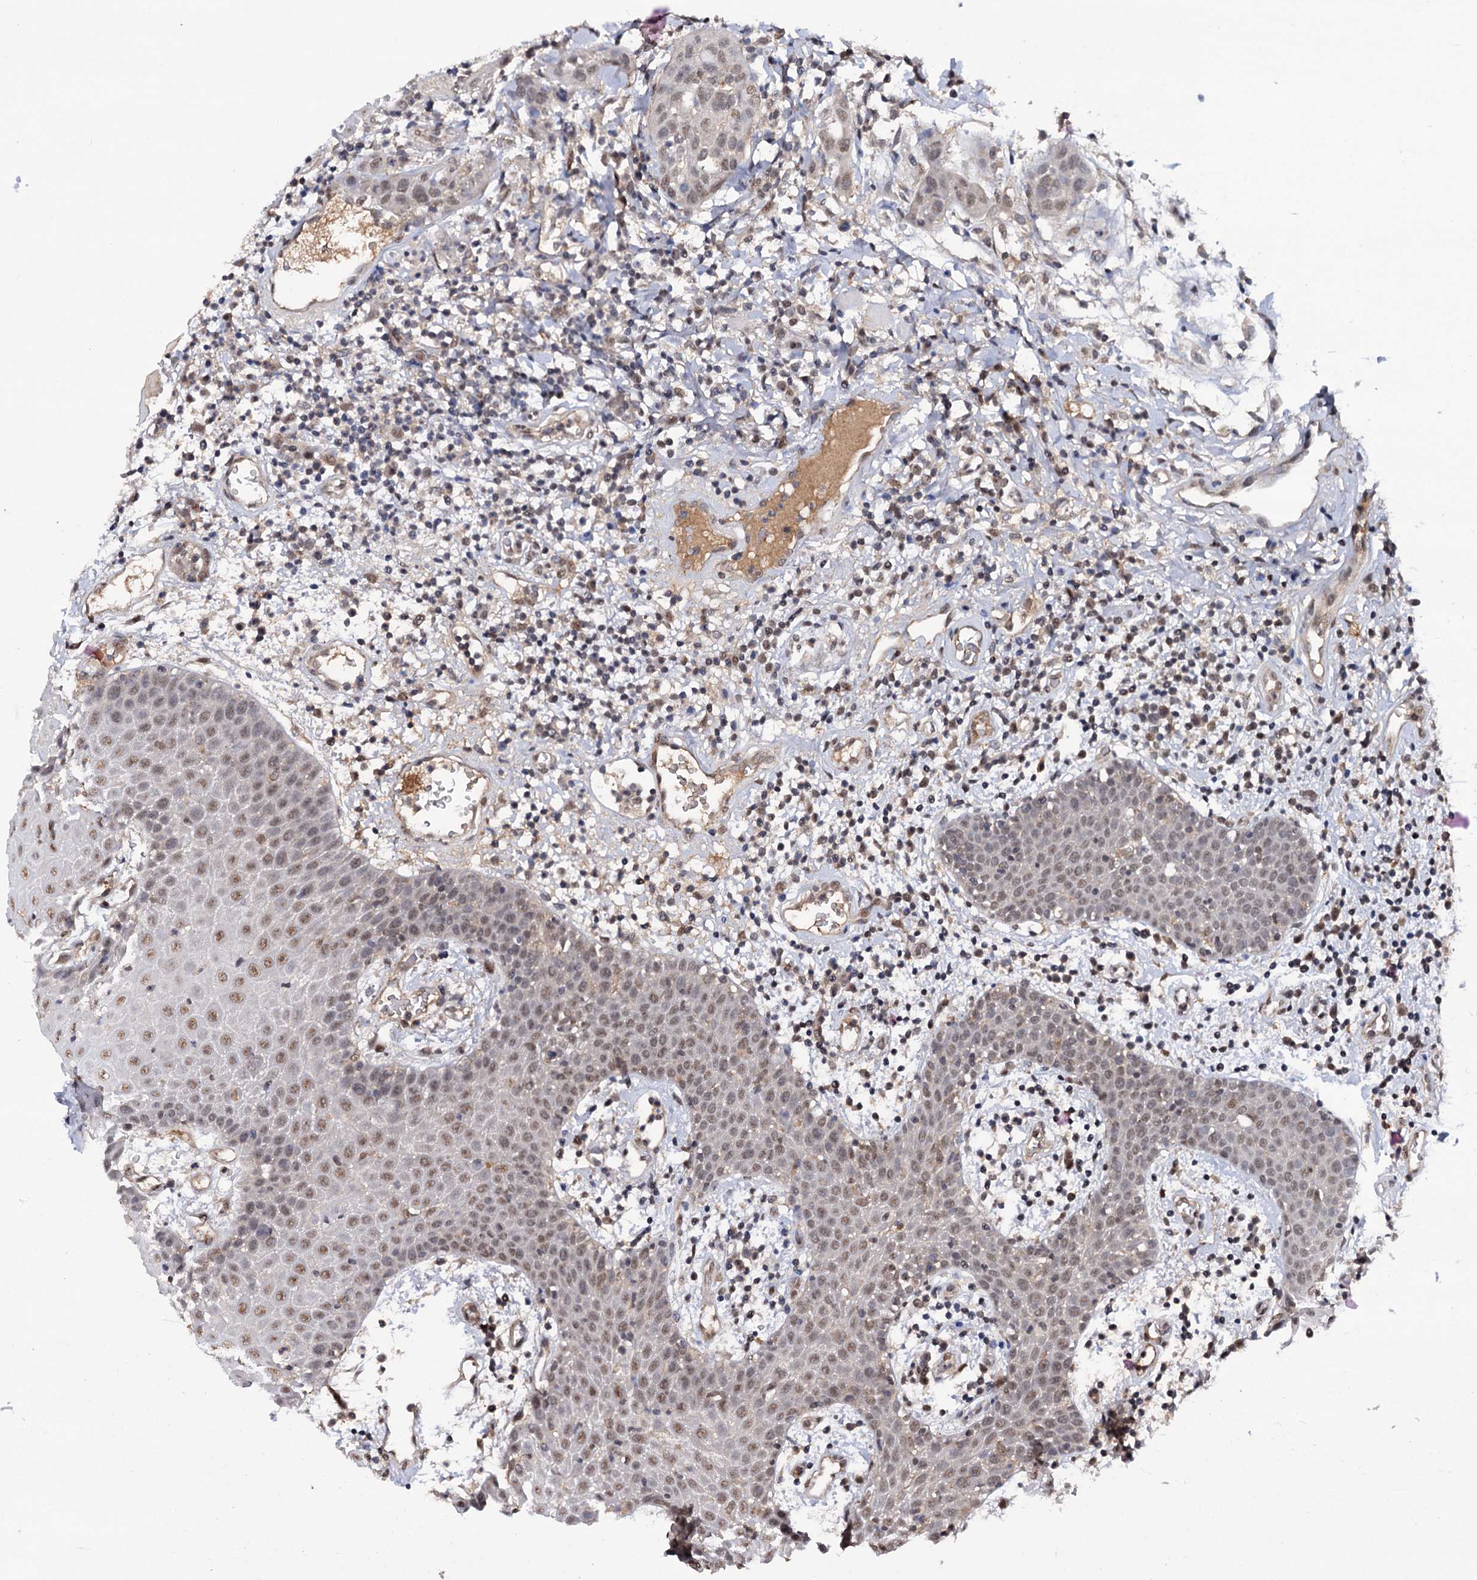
{"staining": {"intensity": "moderate", "quantity": "<25%", "location": "nuclear"}, "tissue": "oral mucosa", "cell_type": "Squamous epithelial cells", "image_type": "normal", "snomed": [{"axis": "morphology", "description": "Normal tissue, NOS"}, {"axis": "topography", "description": "Skeletal muscle"}, {"axis": "topography", "description": "Oral tissue"}, {"axis": "topography", "description": "Salivary gland"}, {"axis": "topography", "description": "Peripheral nerve tissue"}], "caption": "Immunohistochemical staining of normal human oral mucosa shows moderate nuclear protein positivity in about <25% of squamous epithelial cells. (IHC, brightfield microscopy, high magnification).", "gene": "TBC1D12", "patient": {"sex": "male", "age": 54}}